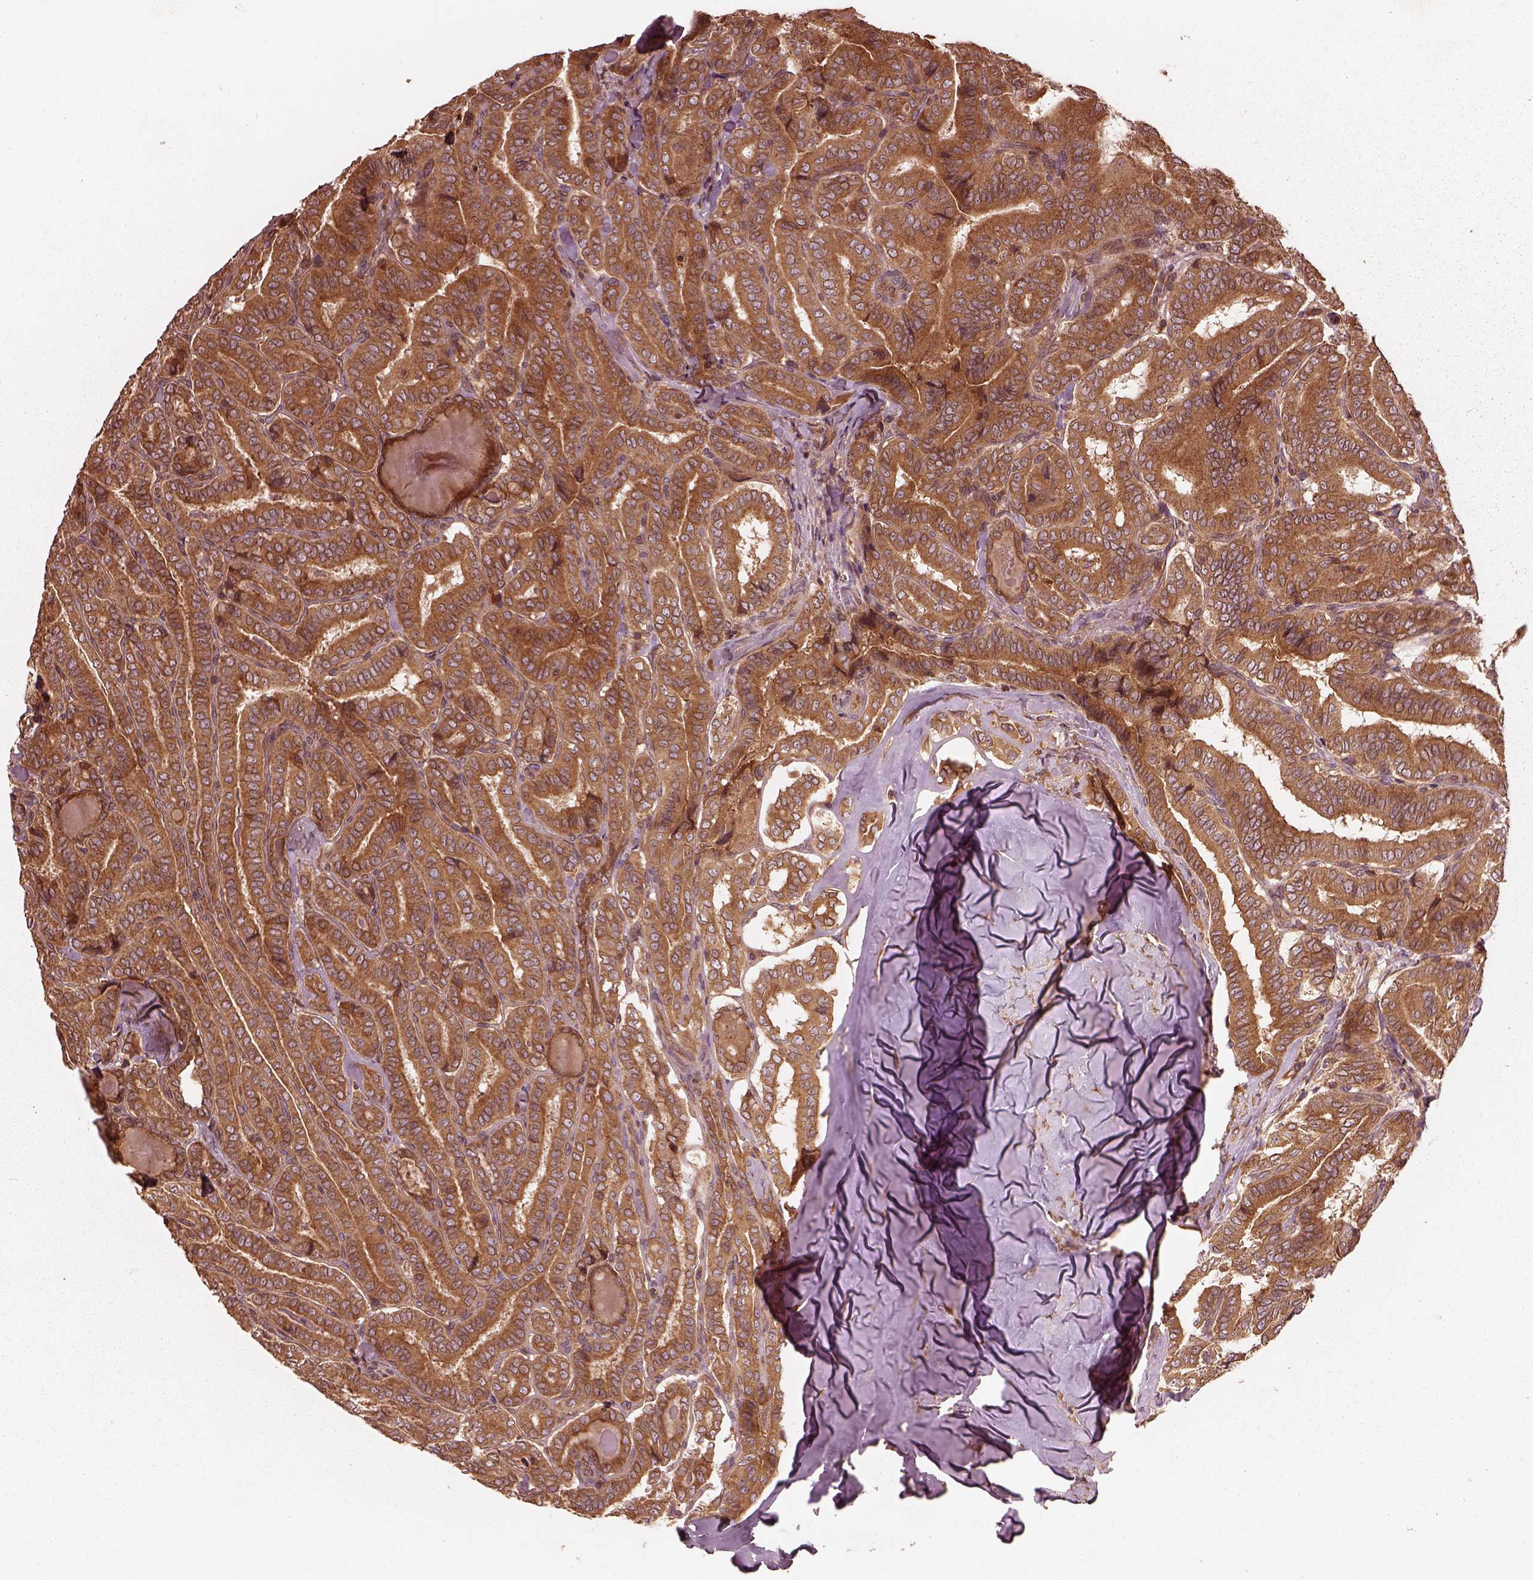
{"staining": {"intensity": "strong", "quantity": ">75%", "location": "cytoplasmic/membranous"}, "tissue": "thyroid cancer", "cell_type": "Tumor cells", "image_type": "cancer", "snomed": [{"axis": "morphology", "description": "Papillary adenocarcinoma, NOS"}, {"axis": "morphology", "description": "Papillary adenoma metastatic"}, {"axis": "topography", "description": "Thyroid gland"}], "caption": "Tumor cells reveal high levels of strong cytoplasmic/membranous expression in approximately >75% of cells in human papillary adenocarcinoma (thyroid). Using DAB (3,3'-diaminobenzidine) (brown) and hematoxylin (blue) stains, captured at high magnification using brightfield microscopy.", "gene": "PIK3R2", "patient": {"sex": "female", "age": 50}}